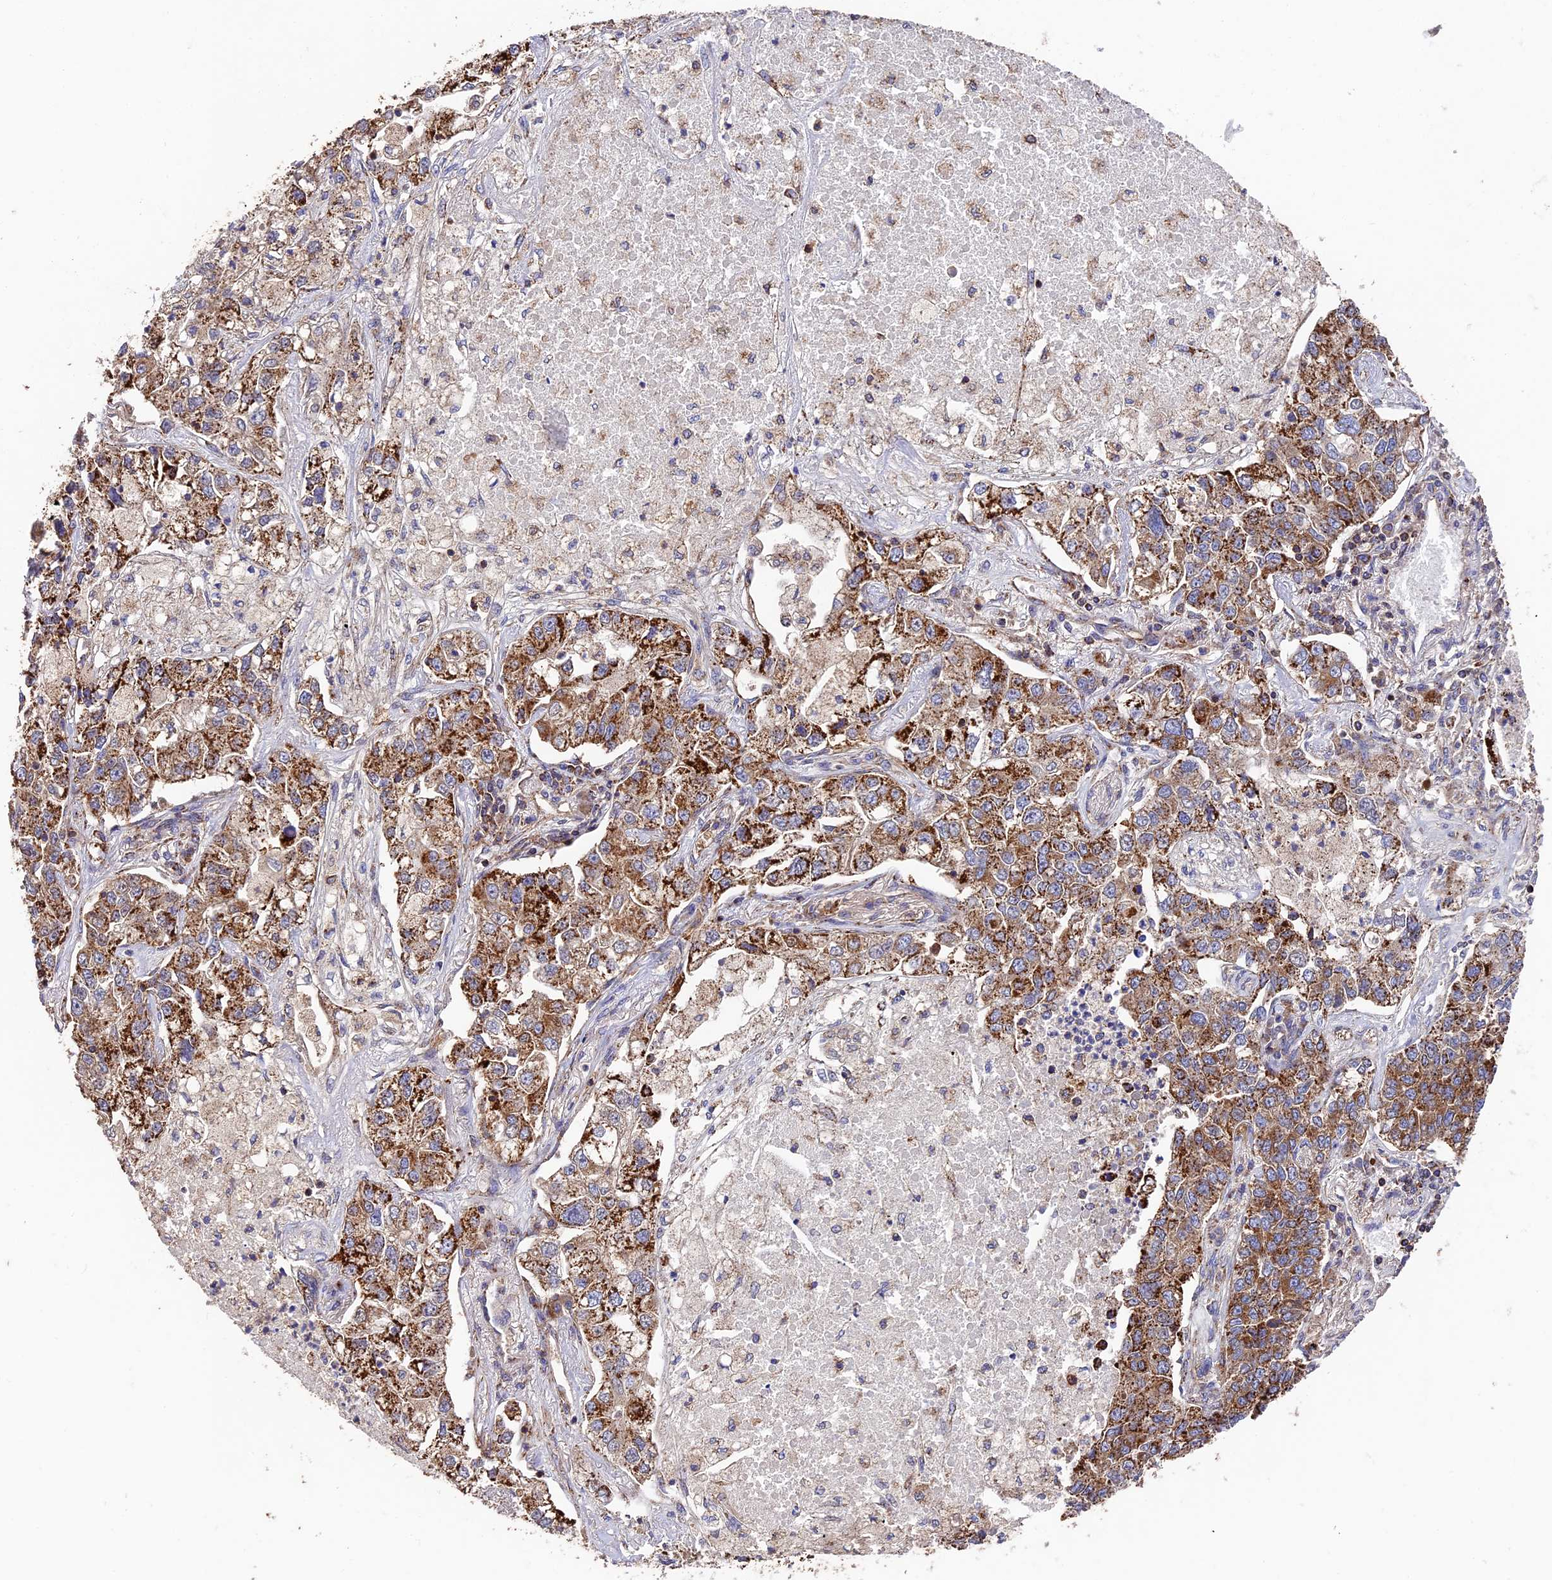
{"staining": {"intensity": "strong", "quantity": ">75%", "location": "cytoplasmic/membranous"}, "tissue": "lung cancer", "cell_type": "Tumor cells", "image_type": "cancer", "snomed": [{"axis": "morphology", "description": "Adenocarcinoma, NOS"}, {"axis": "topography", "description": "Lung"}], "caption": "Lung cancer (adenocarcinoma) stained for a protein (brown) demonstrates strong cytoplasmic/membranous positive staining in about >75% of tumor cells.", "gene": "ADAT1", "patient": {"sex": "male", "age": 49}}